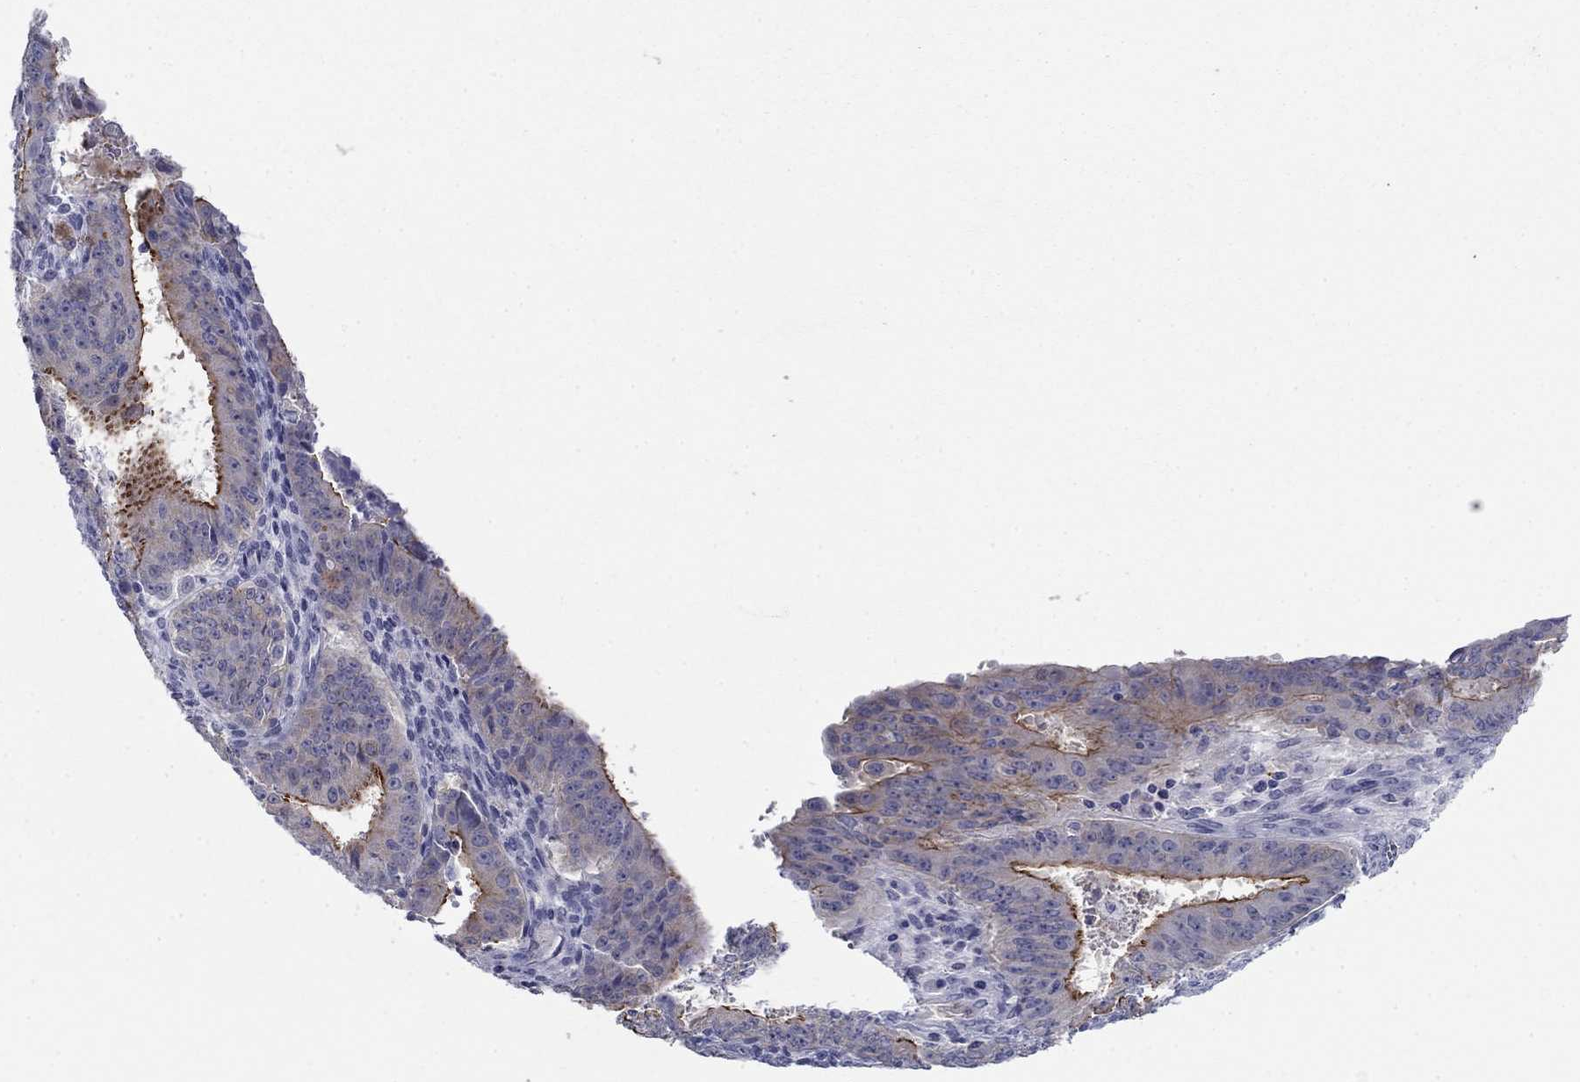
{"staining": {"intensity": "strong", "quantity": ">75%", "location": "cytoplasmic/membranous"}, "tissue": "ovarian cancer", "cell_type": "Tumor cells", "image_type": "cancer", "snomed": [{"axis": "morphology", "description": "Carcinoma, endometroid"}, {"axis": "topography", "description": "Ovary"}], "caption": "This is an image of immunohistochemistry (IHC) staining of ovarian cancer, which shows strong staining in the cytoplasmic/membranous of tumor cells.", "gene": "PLS1", "patient": {"sex": "female", "age": 42}}